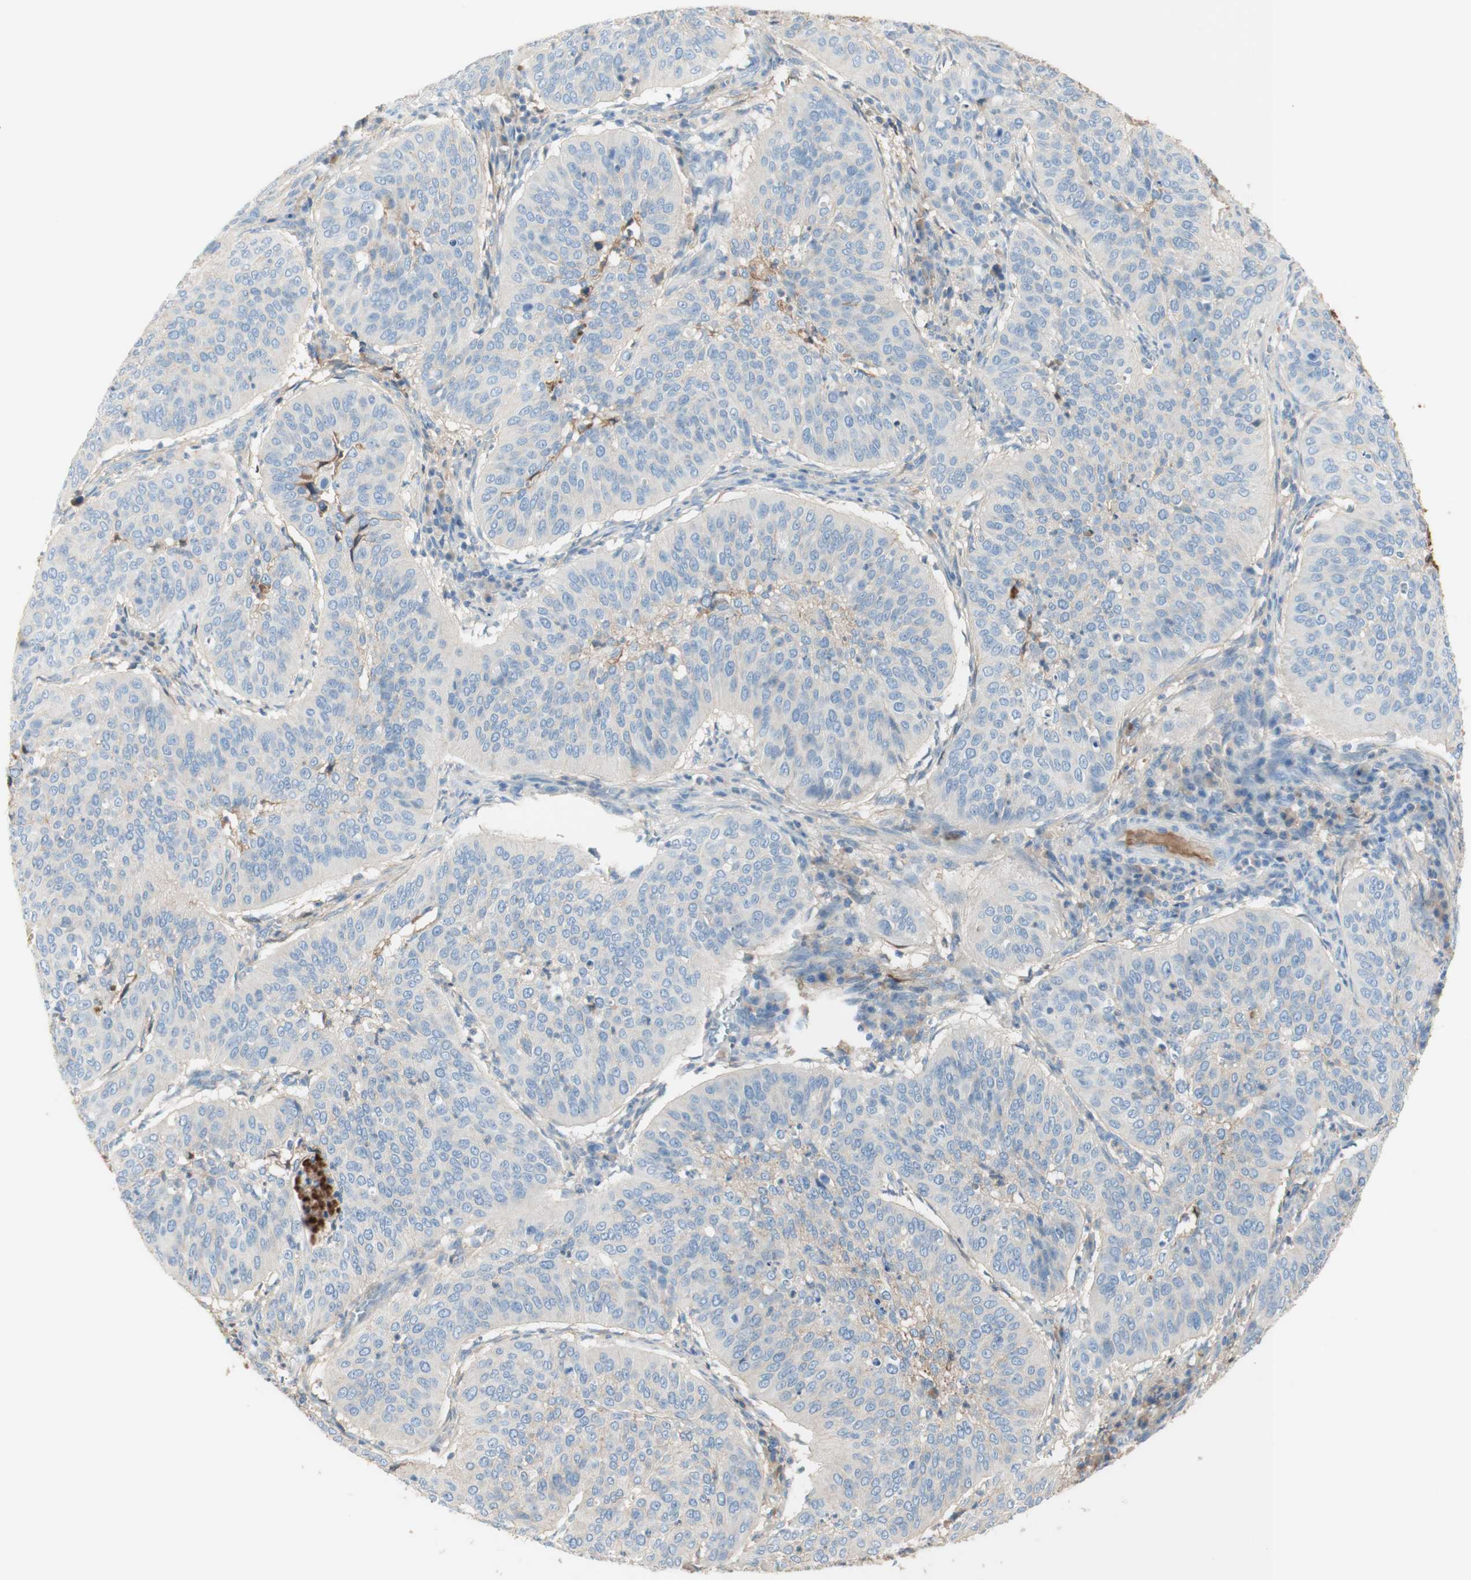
{"staining": {"intensity": "negative", "quantity": "none", "location": "none"}, "tissue": "cervical cancer", "cell_type": "Tumor cells", "image_type": "cancer", "snomed": [{"axis": "morphology", "description": "Normal tissue, NOS"}, {"axis": "morphology", "description": "Squamous cell carcinoma, NOS"}, {"axis": "topography", "description": "Cervix"}], "caption": "This is an immunohistochemistry (IHC) histopathology image of human squamous cell carcinoma (cervical). There is no expression in tumor cells.", "gene": "KNG1", "patient": {"sex": "female", "age": 39}}